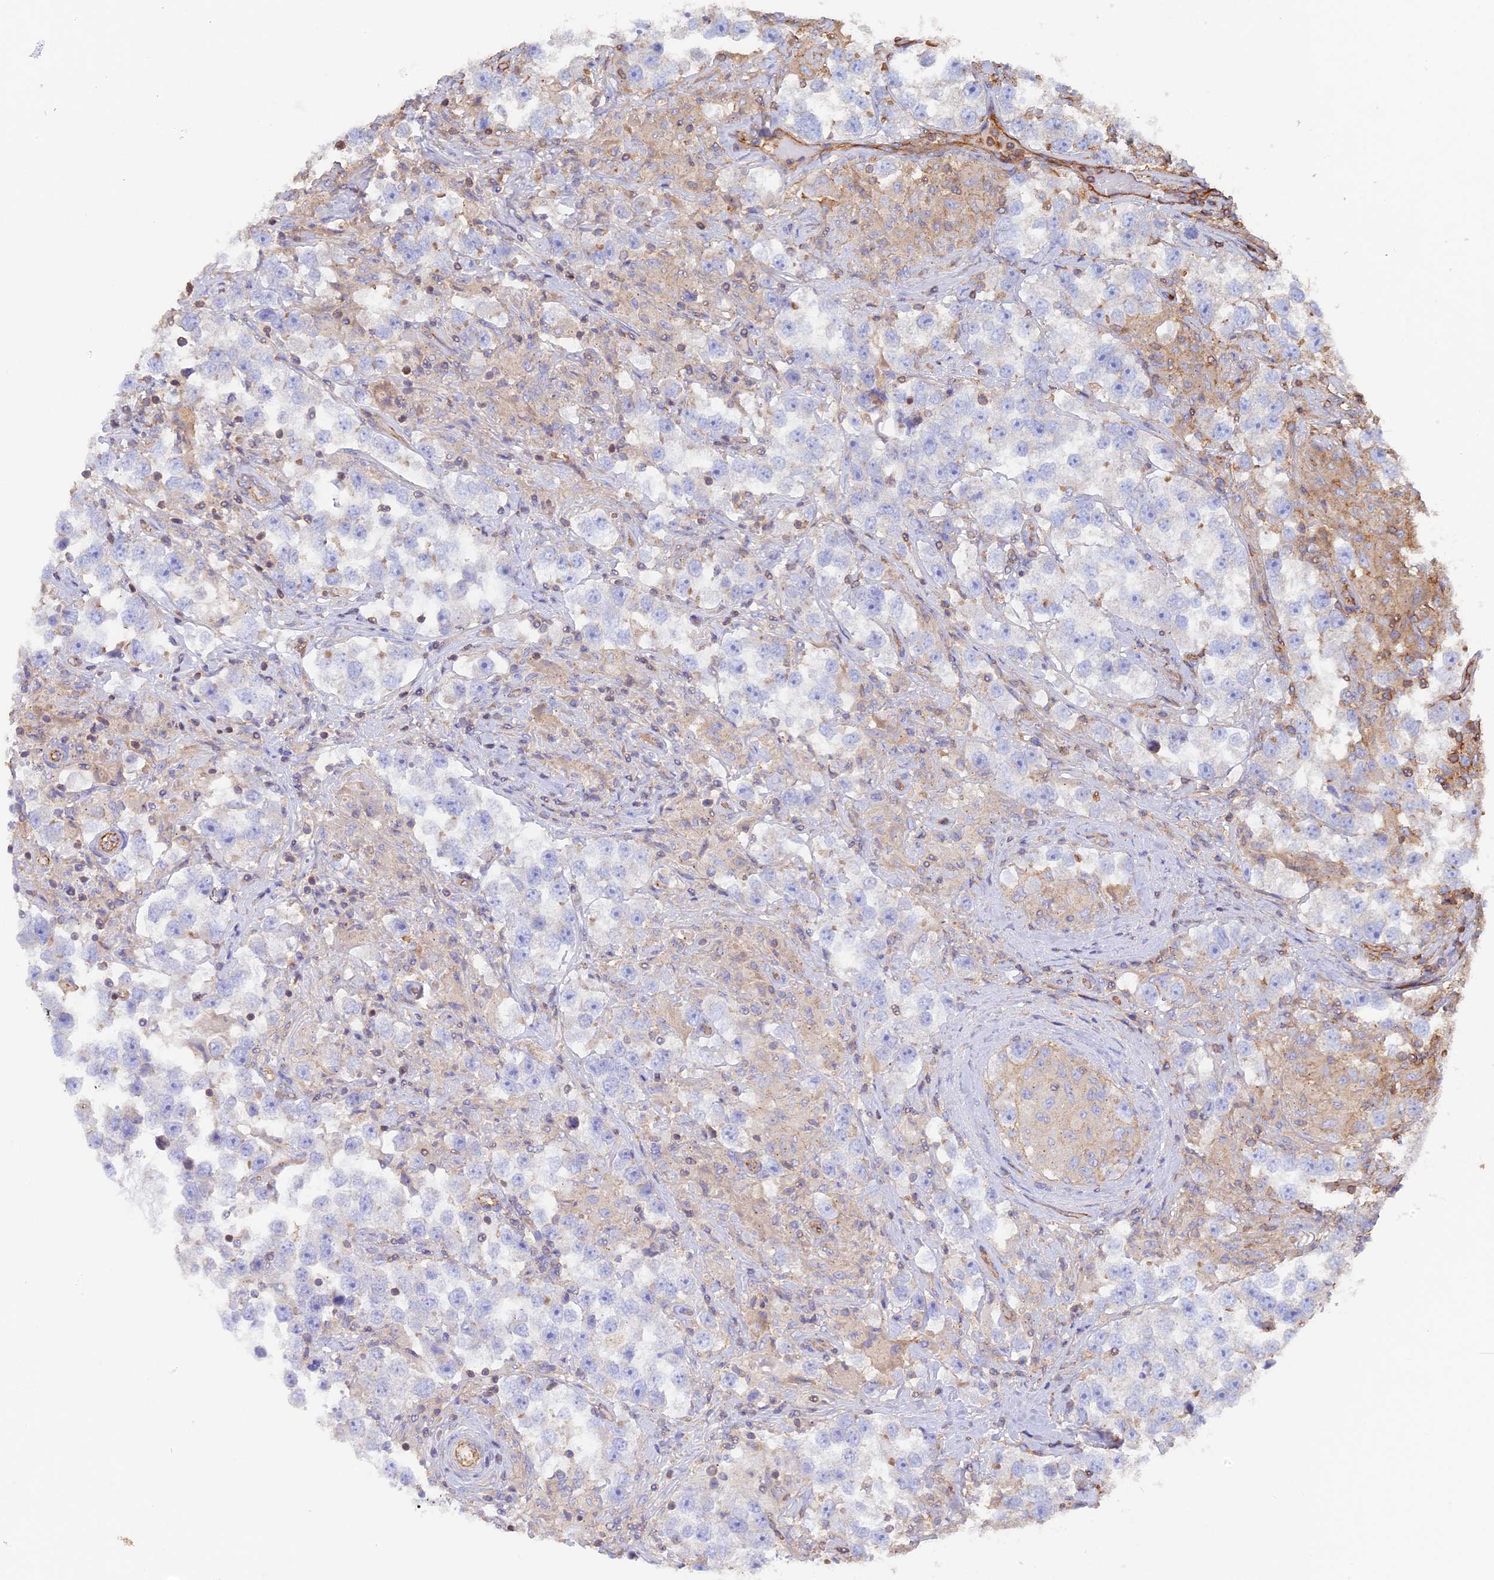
{"staining": {"intensity": "negative", "quantity": "none", "location": "none"}, "tissue": "testis cancer", "cell_type": "Tumor cells", "image_type": "cancer", "snomed": [{"axis": "morphology", "description": "Seminoma, NOS"}, {"axis": "topography", "description": "Testis"}], "caption": "Immunohistochemical staining of testis cancer (seminoma) demonstrates no significant expression in tumor cells.", "gene": "VPS18", "patient": {"sex": "male", "age": 46}}